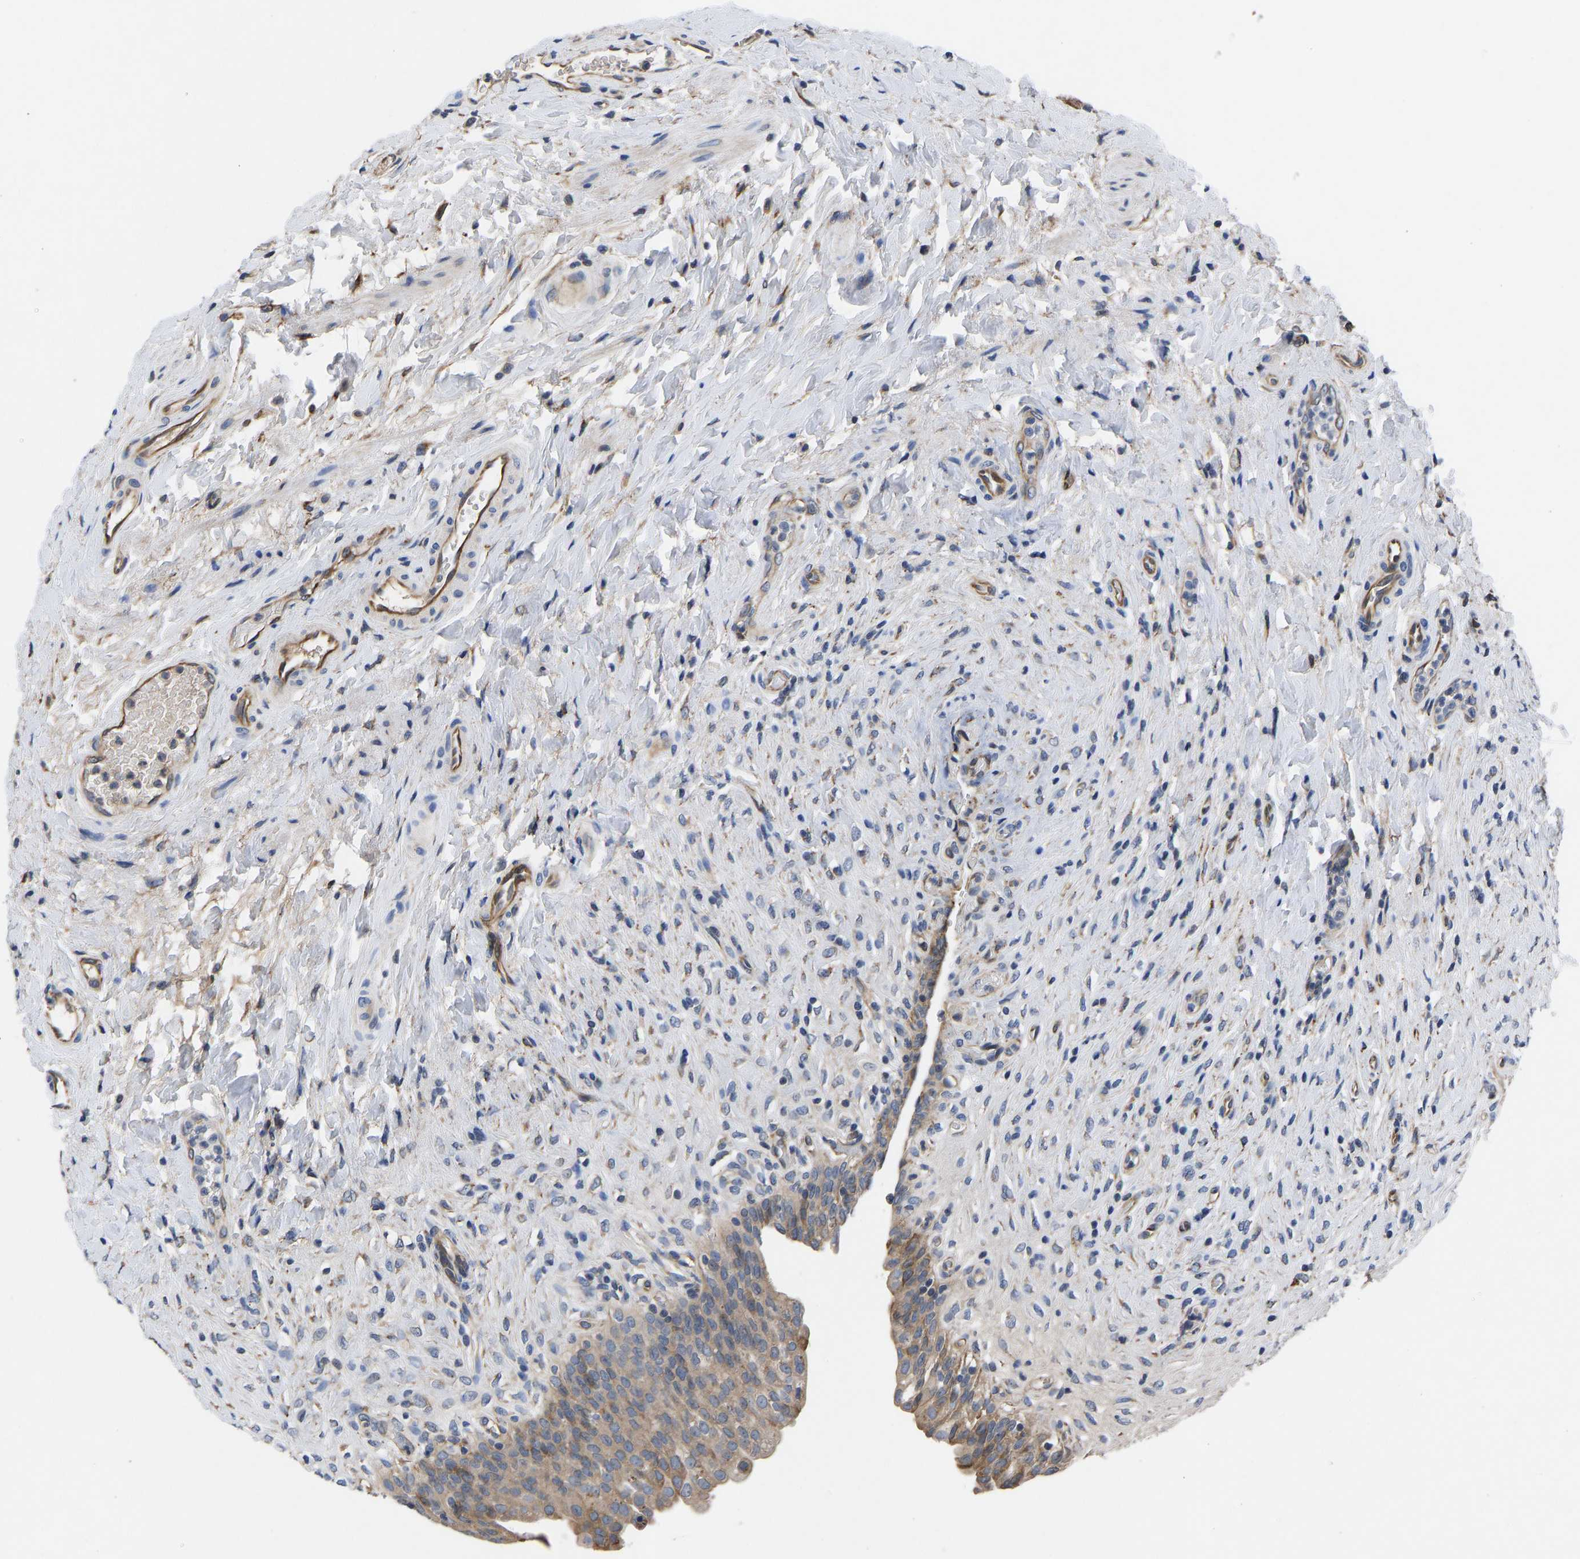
{"staining": {"intensity": "weak", "quantity": "25%-75%", "location": "cytoplasmic/membranous"}, "tissue": "urinary bladder", "cell_type": "Urothelial cells", "image_type": "normal", "snomed": [{"axis": "morphology", "description": "Urothelial carcinoma, High grade"}, {"axis": "topography", "description": "Urinary bladder"}], "caption": "An immunohistochemistry (IHC) photomicrograph of benign tissue is shown. Protein staining in brown highlights weak cytoplasmic/membranous positivity in urinary bladder within urothelial cells.", "gene": "FRRS1", "patient": {"sex": "male", "age": 46}}